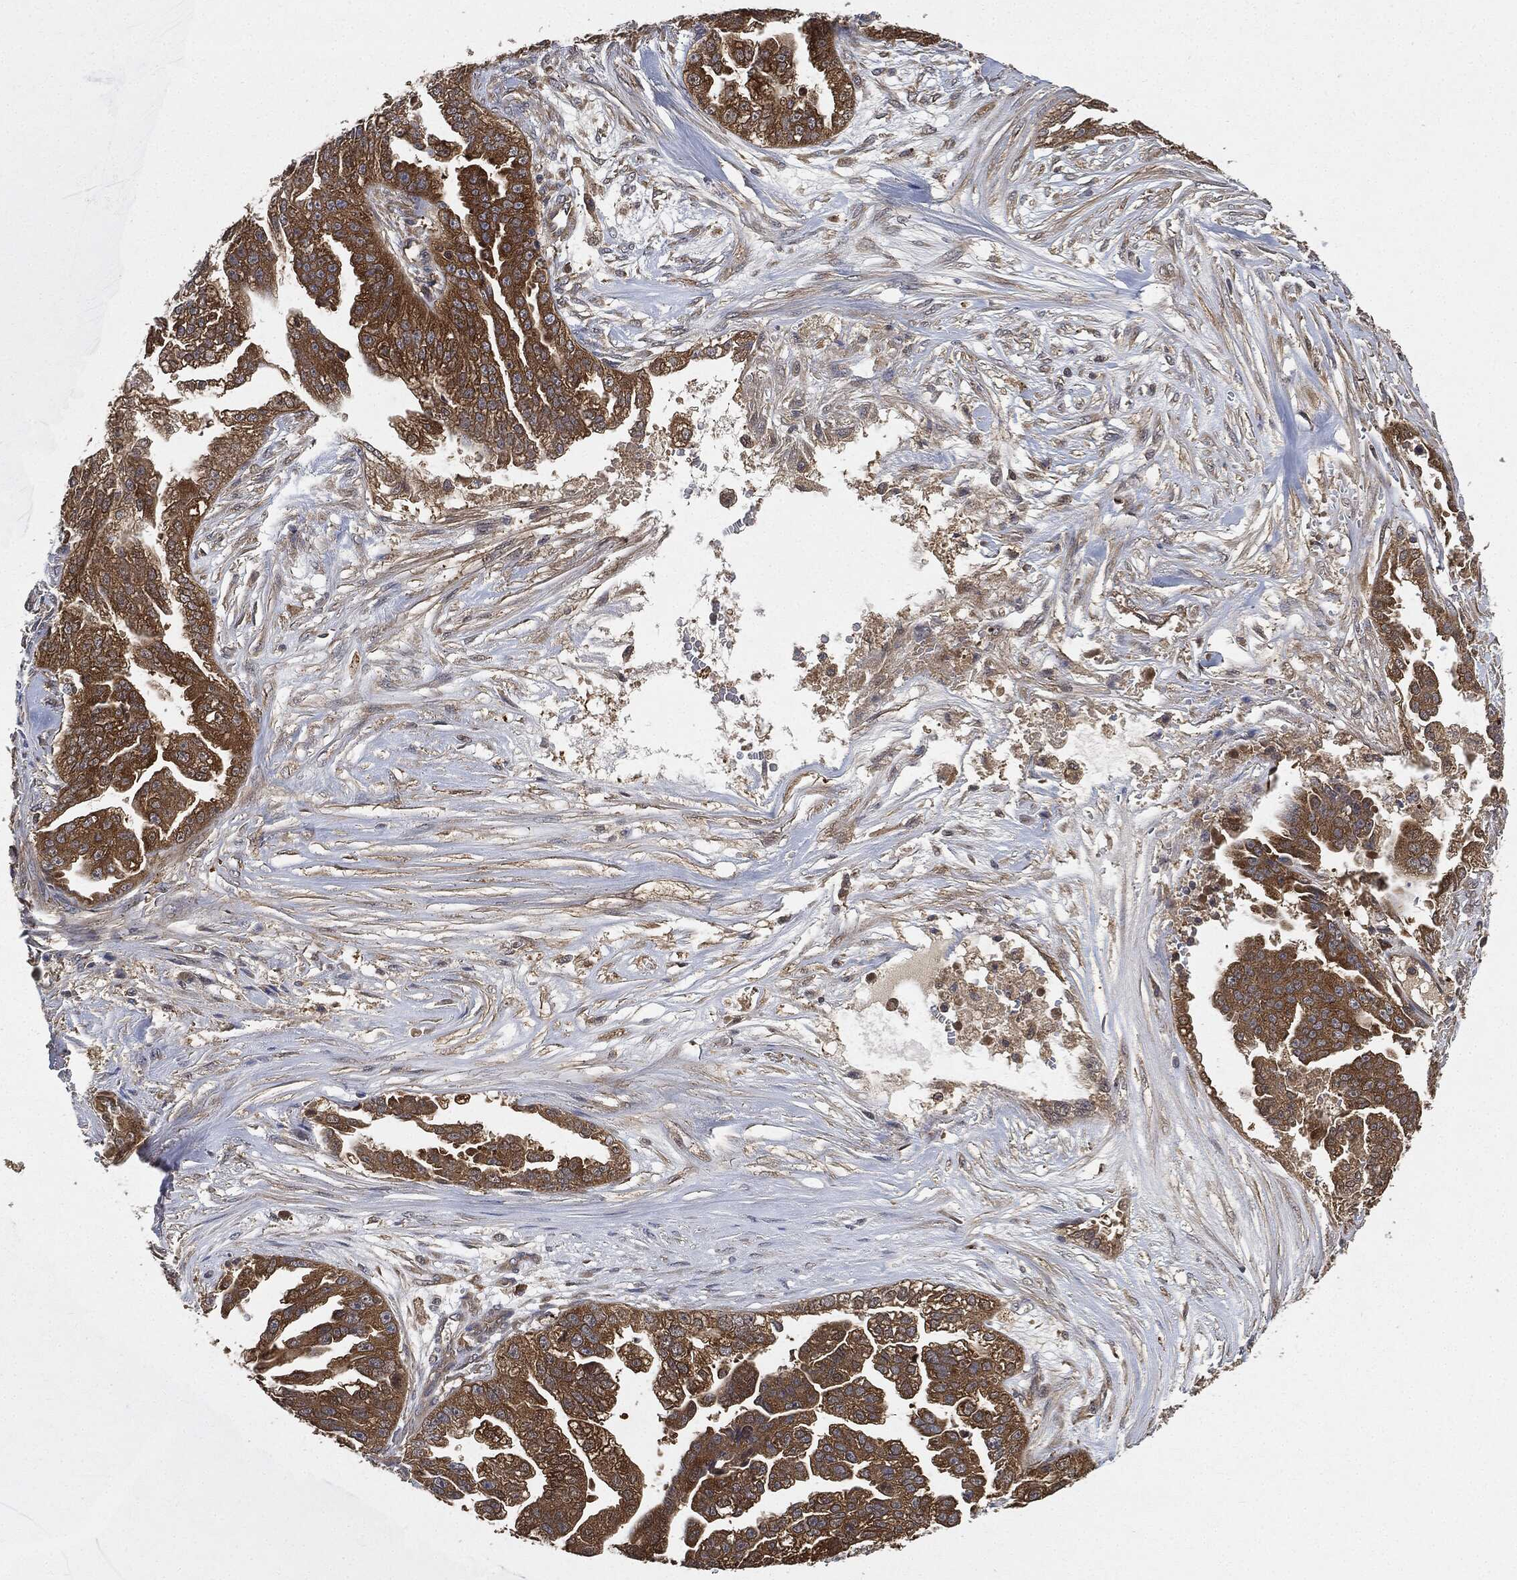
{"staining": {"intensity": "moderate", "quantity": "25%-75%", "location": "cytoplasmic/membranous"}, "tissue": "ovarian cancer", "cell_type": "Tumor cells", "image_type": "cancer", "snomed": [{"axis": "morphology", "description": "Cystadenocarcinoma, serous, NOS"}, {"axis": "topography", "description": "Ovary"}], "caption": "The image displays a brown stain indicating the presence of a protein in the cytoplasmic/membranous of tumor cells in ovarian serous cystadenocarcinoma.", "gene": "BRAF", "patient": {"sex": "female", "age": 58}}